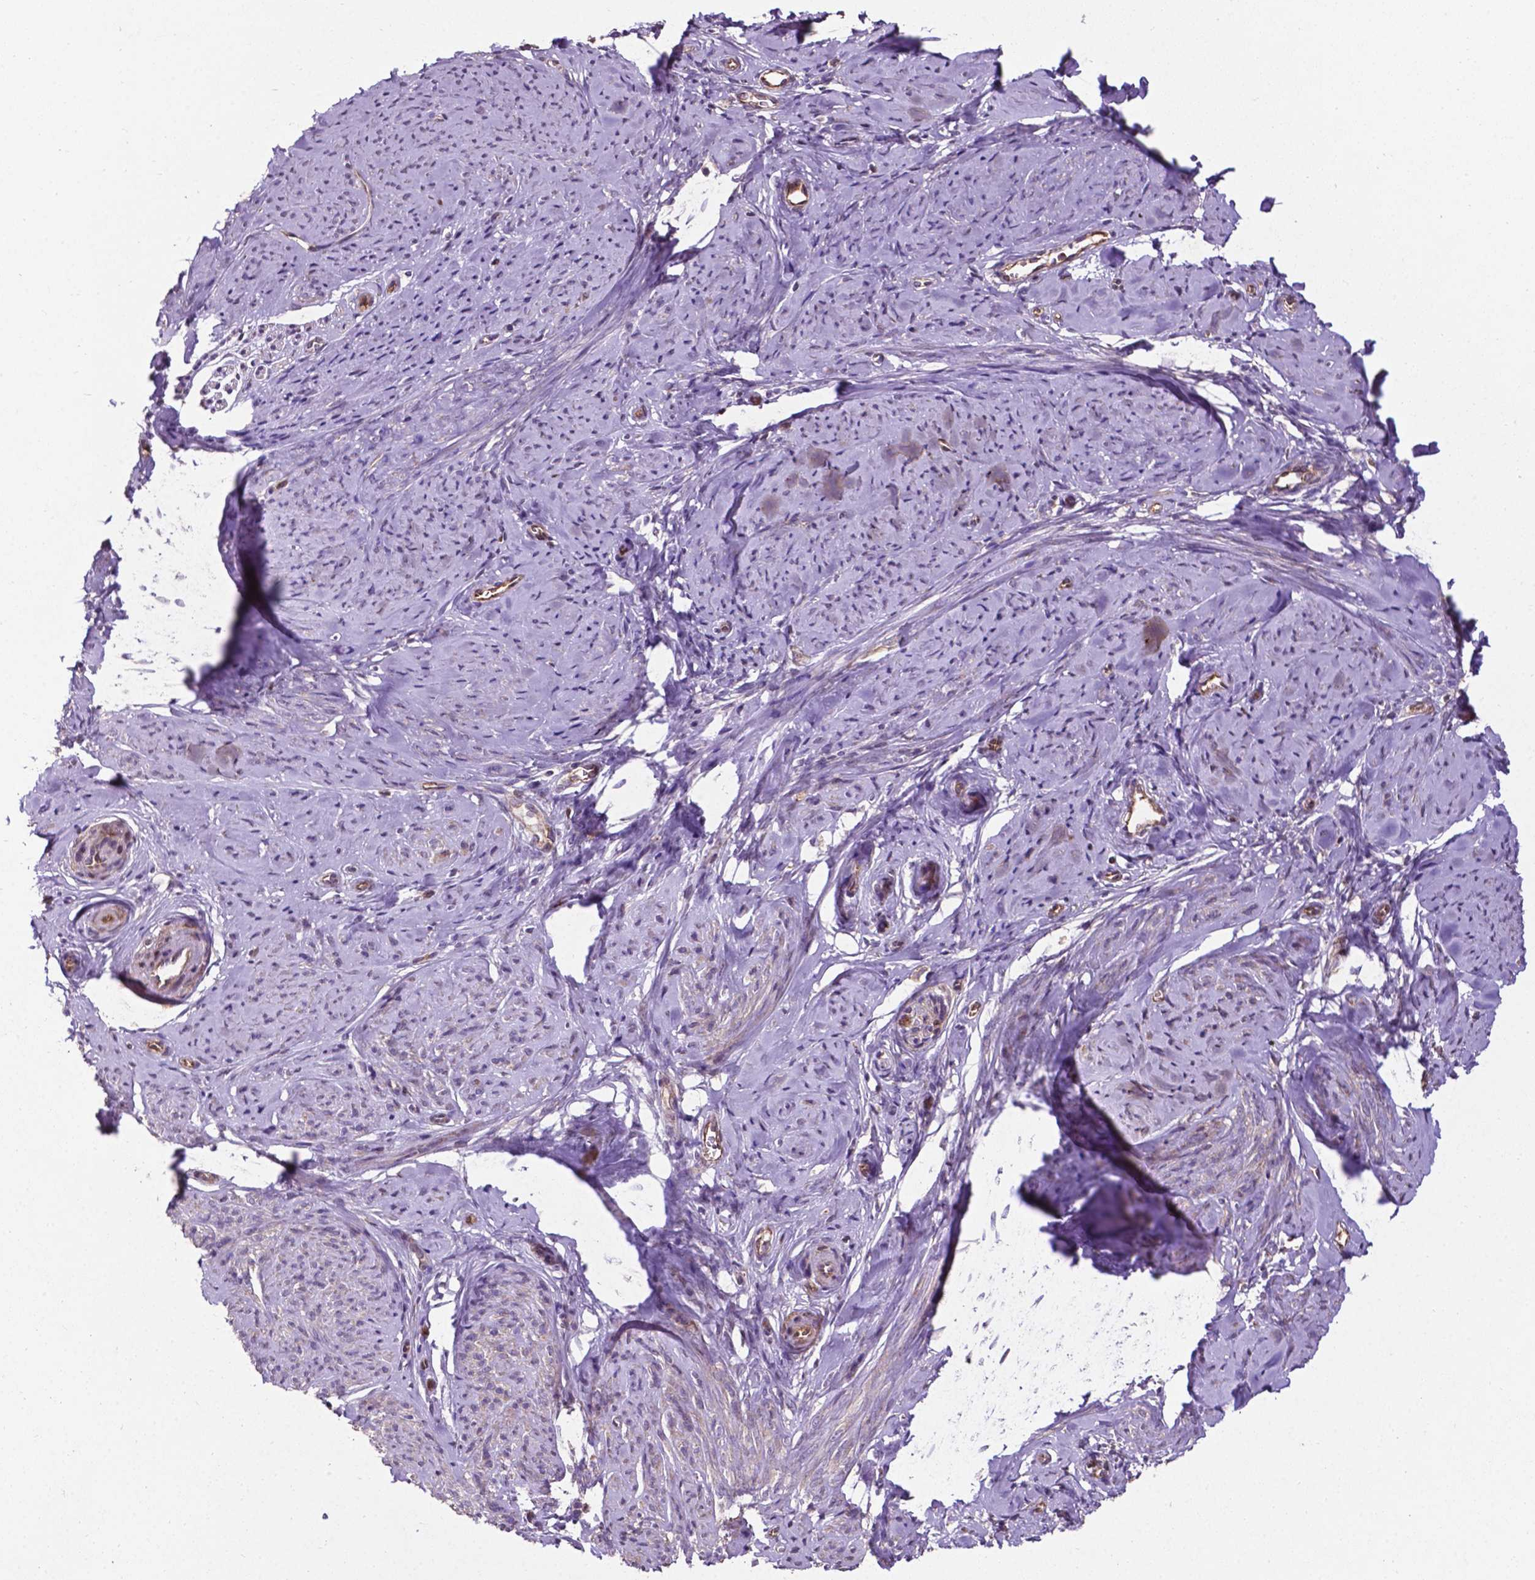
{"staining": {"intensity": "weak", "quantity": "<25%", "location": "cytoplasmic/membranous"}, "tissue": "smooth muscle", "cell_type": "Smooth muscle cells", "image_type": "normal", "snomed": [{"axis": "morphology", "description": "Normal tissue, NOS"}, {"axis": "topography", "description": "Smooth muscle"}], "caption": "Immunohistochemical staining of unremarkable human smooth muscle demonstrates no significant positivity in smooth muscle cells.", "gene": "SMAD3", "patient": {"sex": "female", "age": 48}}